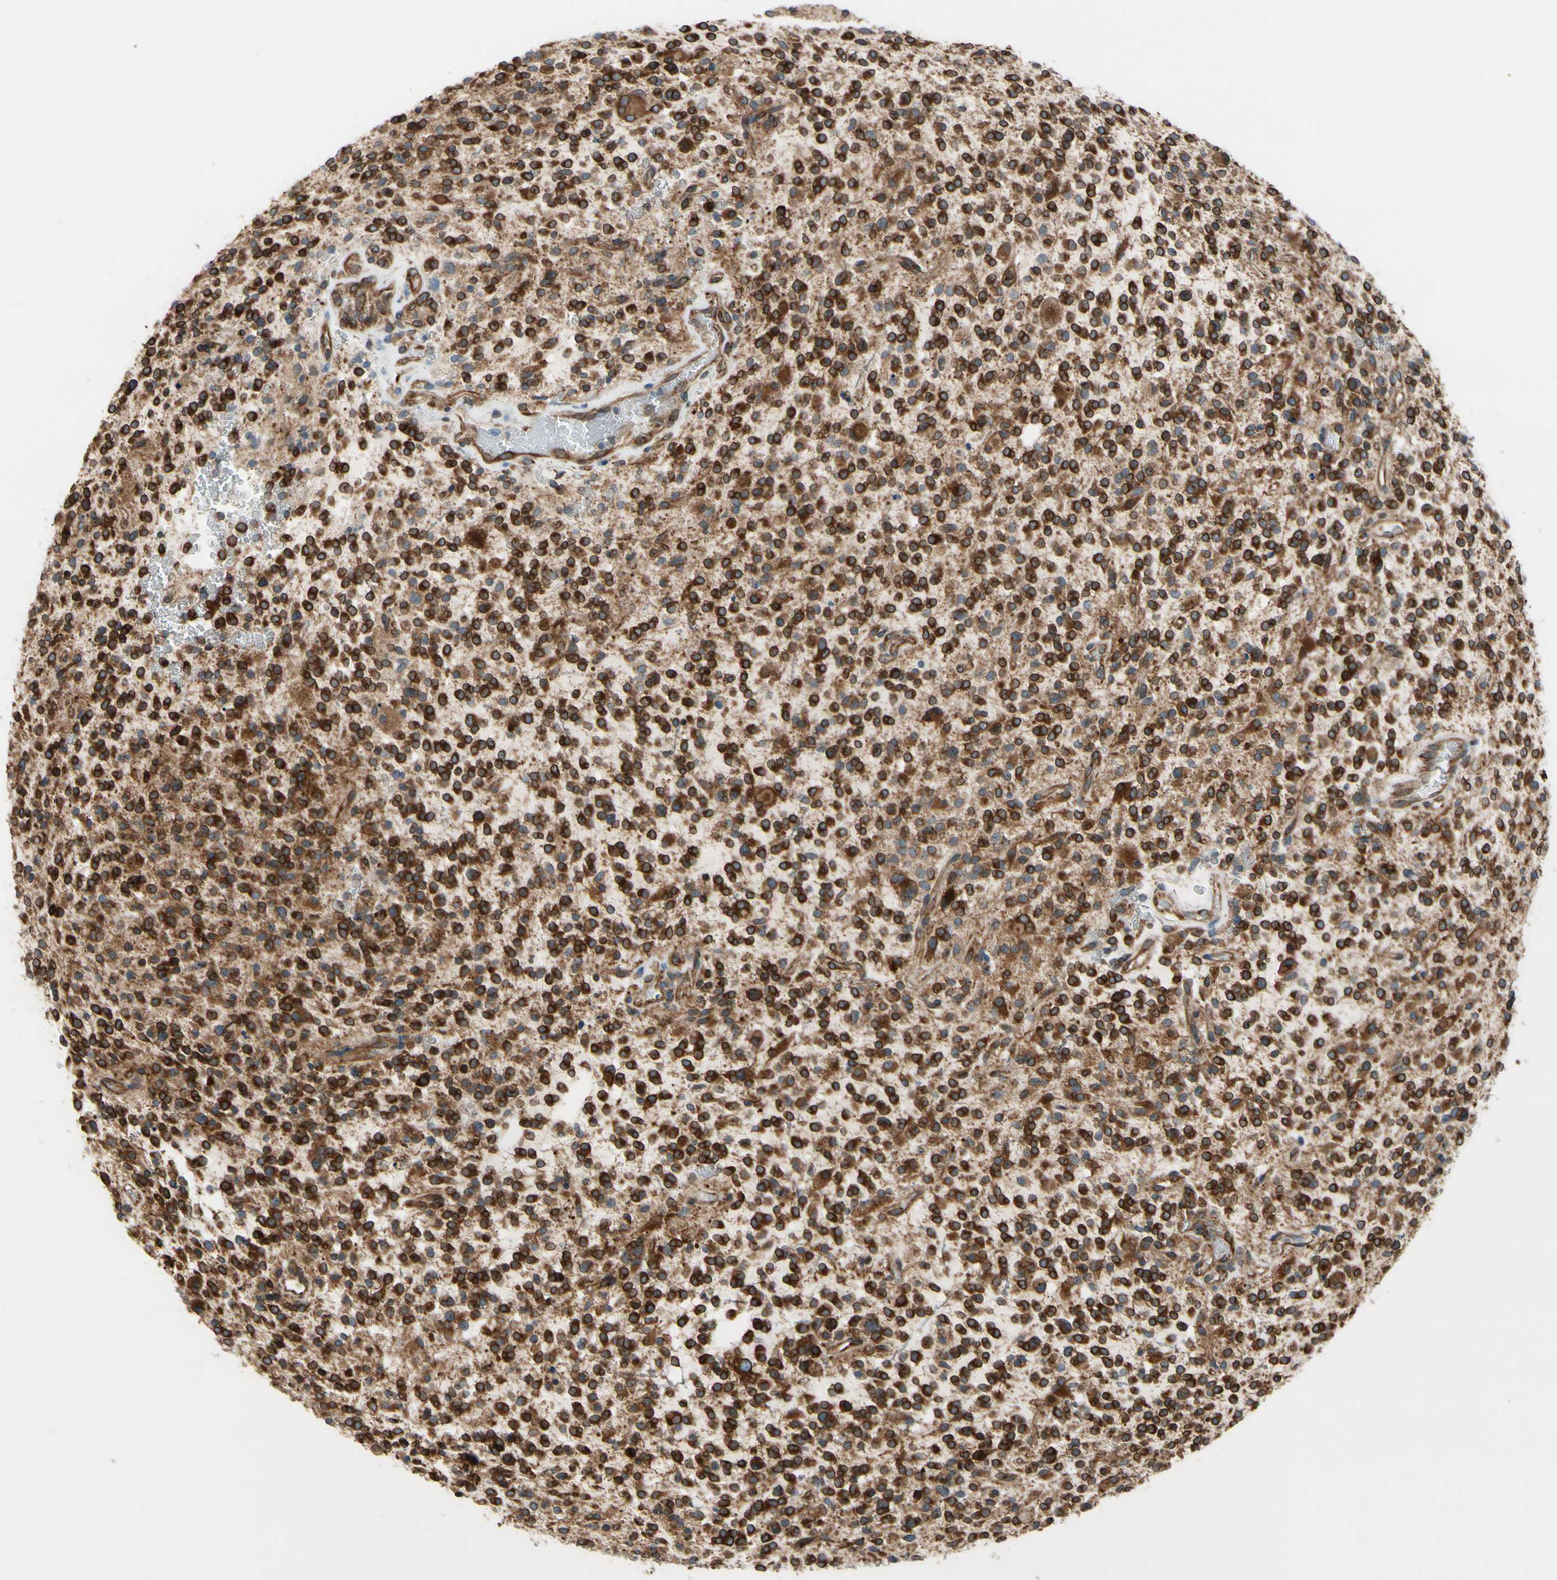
{"staining": {"intensity": "strong", "quantity": ">75%", "location": "cytoplasmic/membranous"}, "tissue": "glioma", "cell_type": "Tumor cells", "image_type": "cancer", "snomed": [{"axis": "morphology", "description": "Glioma, malignant, High grade"}, {"axis": "topography", "description": "Brain"}], "caption": "There is high levels of strong cytoplasmic/membranous positivity in tumor cells of malignant glioma (high-grade), as demonstrated by immunohistochemical staining (brown color).", "gene": "CLCC1", "patient": {"sex": "male", "age": 48}}